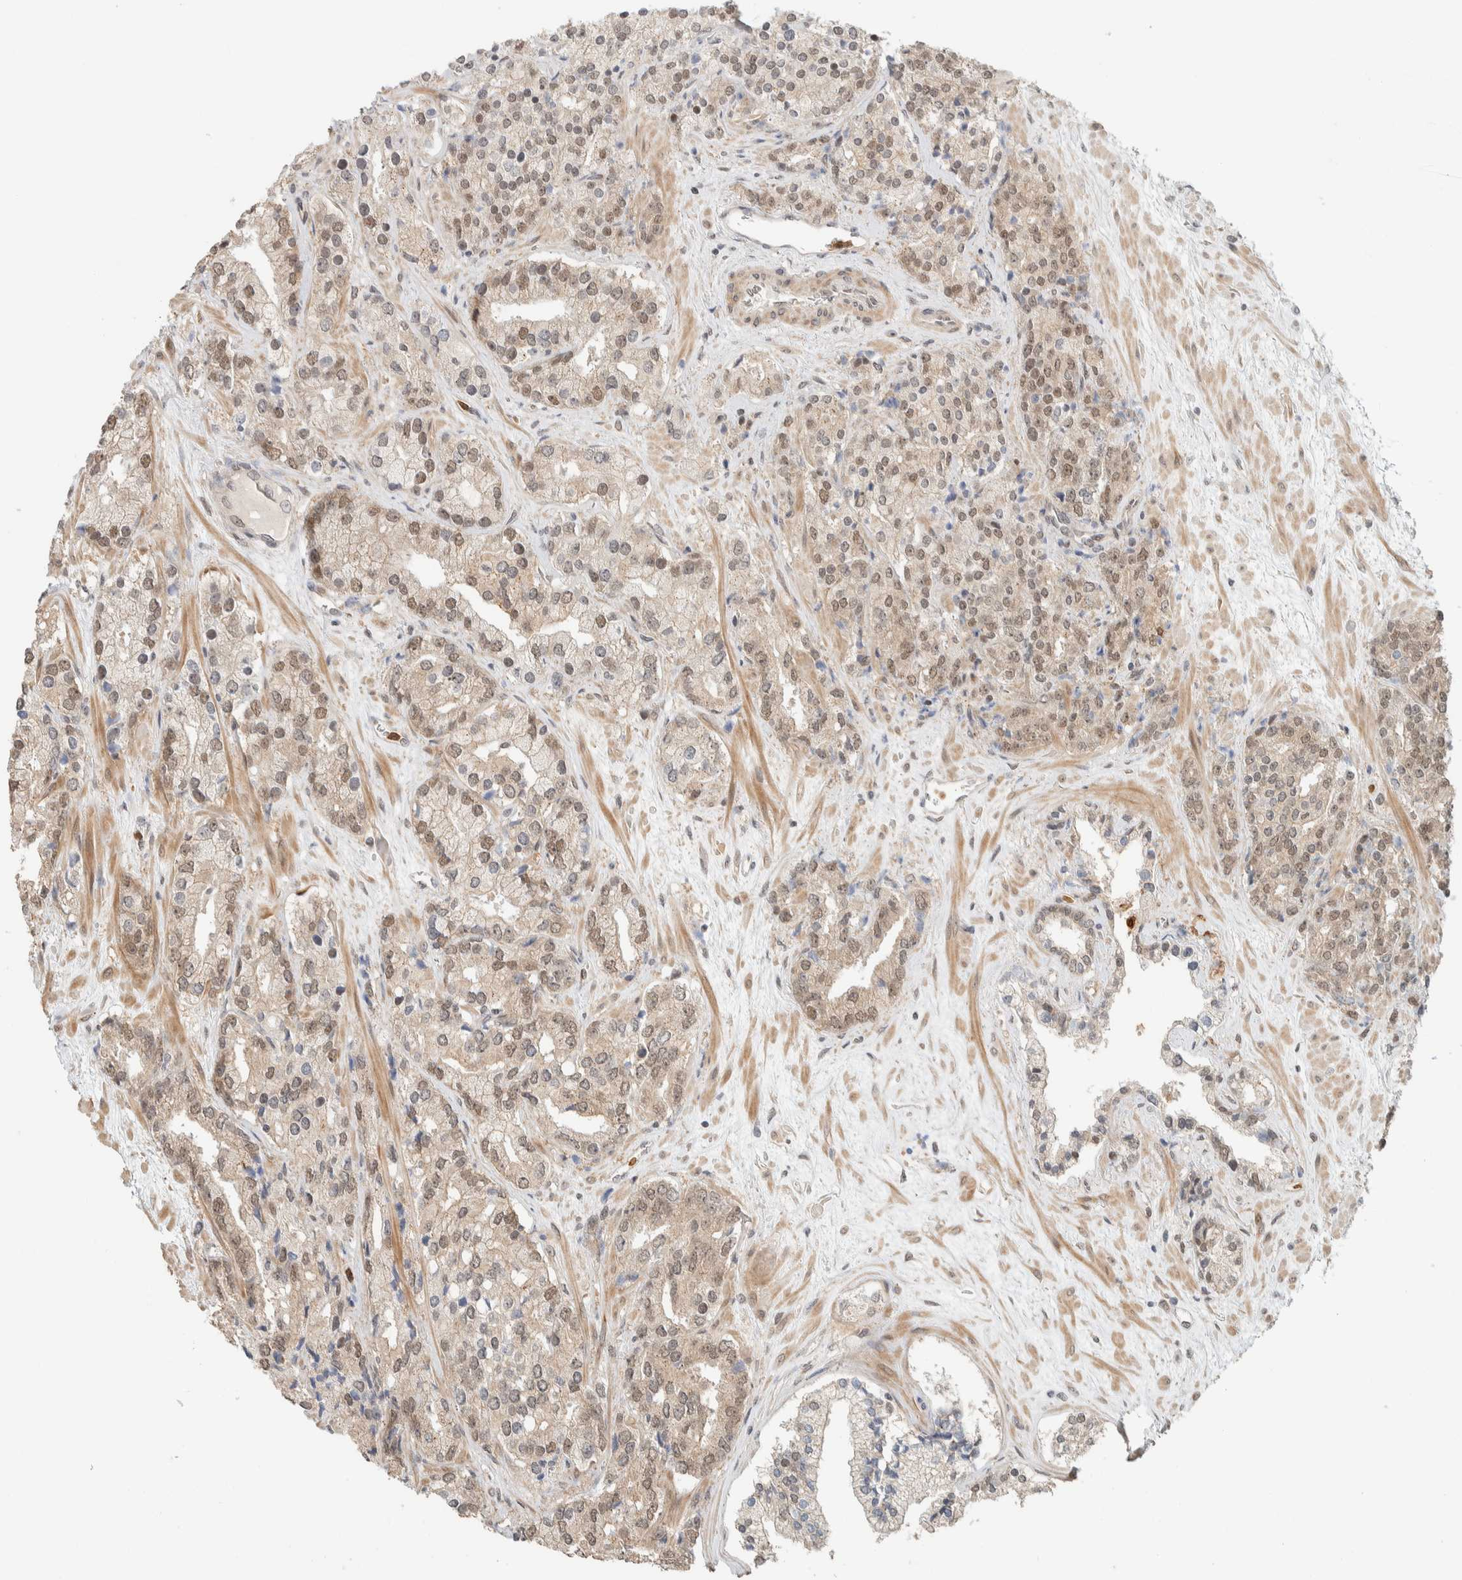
{"staining": {"intensity": "weak", "quantity": ">75%", "location": "nuclear"}, "tissue": "prostate cancer", "cell_type": "Tumor cells", "image_type": "cancer", "snomed": [{"axis": "morphology", "description": "Adenocarcinoma, High grade"}, {"axis": "topography", "description": "Prostate"}], "caption": "There is low levels of weak nuclear staining in tumor cells of prostate adenocarcinoma (high-grade), as demonstrated by immunohistochemical staining (brown color).", "gene": "ZBTB2", "patient": {"sex": "male", "age": 71}}